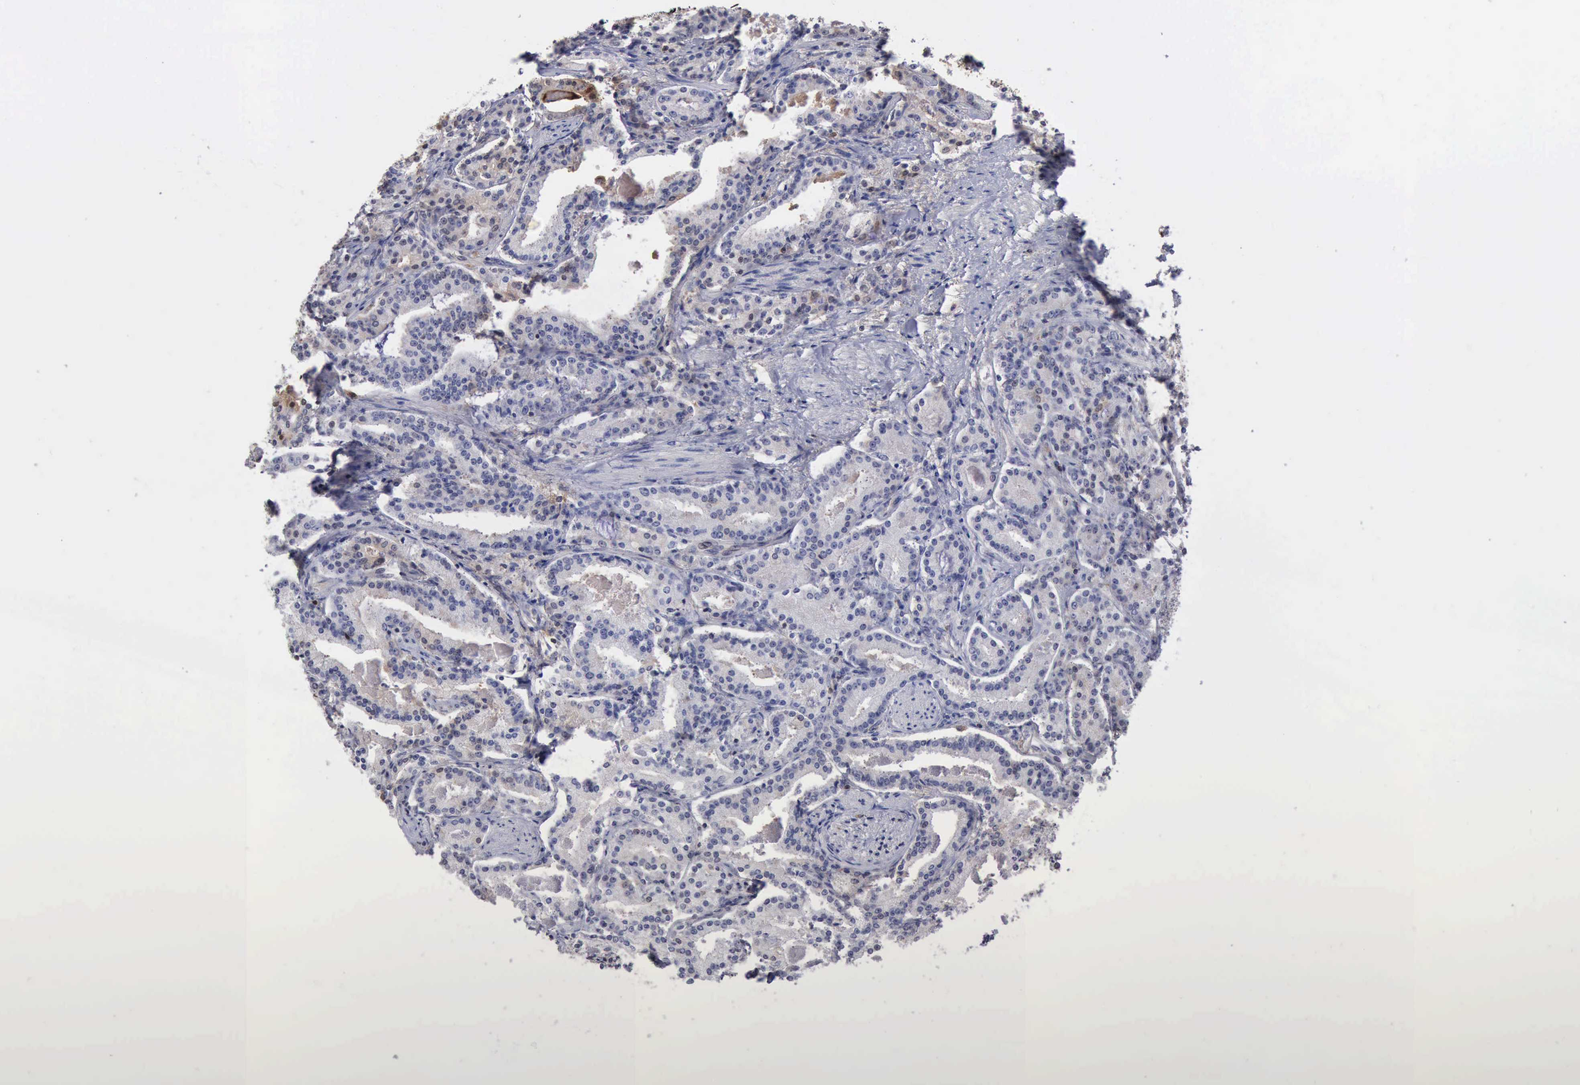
{"staining": {"intensity": "weak", "quantity": "<25%", "location": "cytoplasmic/membranous,nuclear"}, "tissue": "prostate cancer", "cell_type": "Tumor cells", "image_type": "cancer", "snomed": [{"axis": "morphology", "description": "Adenocarcinoma, Medium grade"}, {"axis": "topography", "description": "Prostate"}], "caption": "Immunohistochemistry of medium-grade adenocarcinoma (prostate) shows no expression in tumor cells. (DAB immunohistochemistry (IHC) visualized using brightfield microscopy, high magnification).", "gene": "STAT1", "patient": {"sex": "male", "age": 72}}